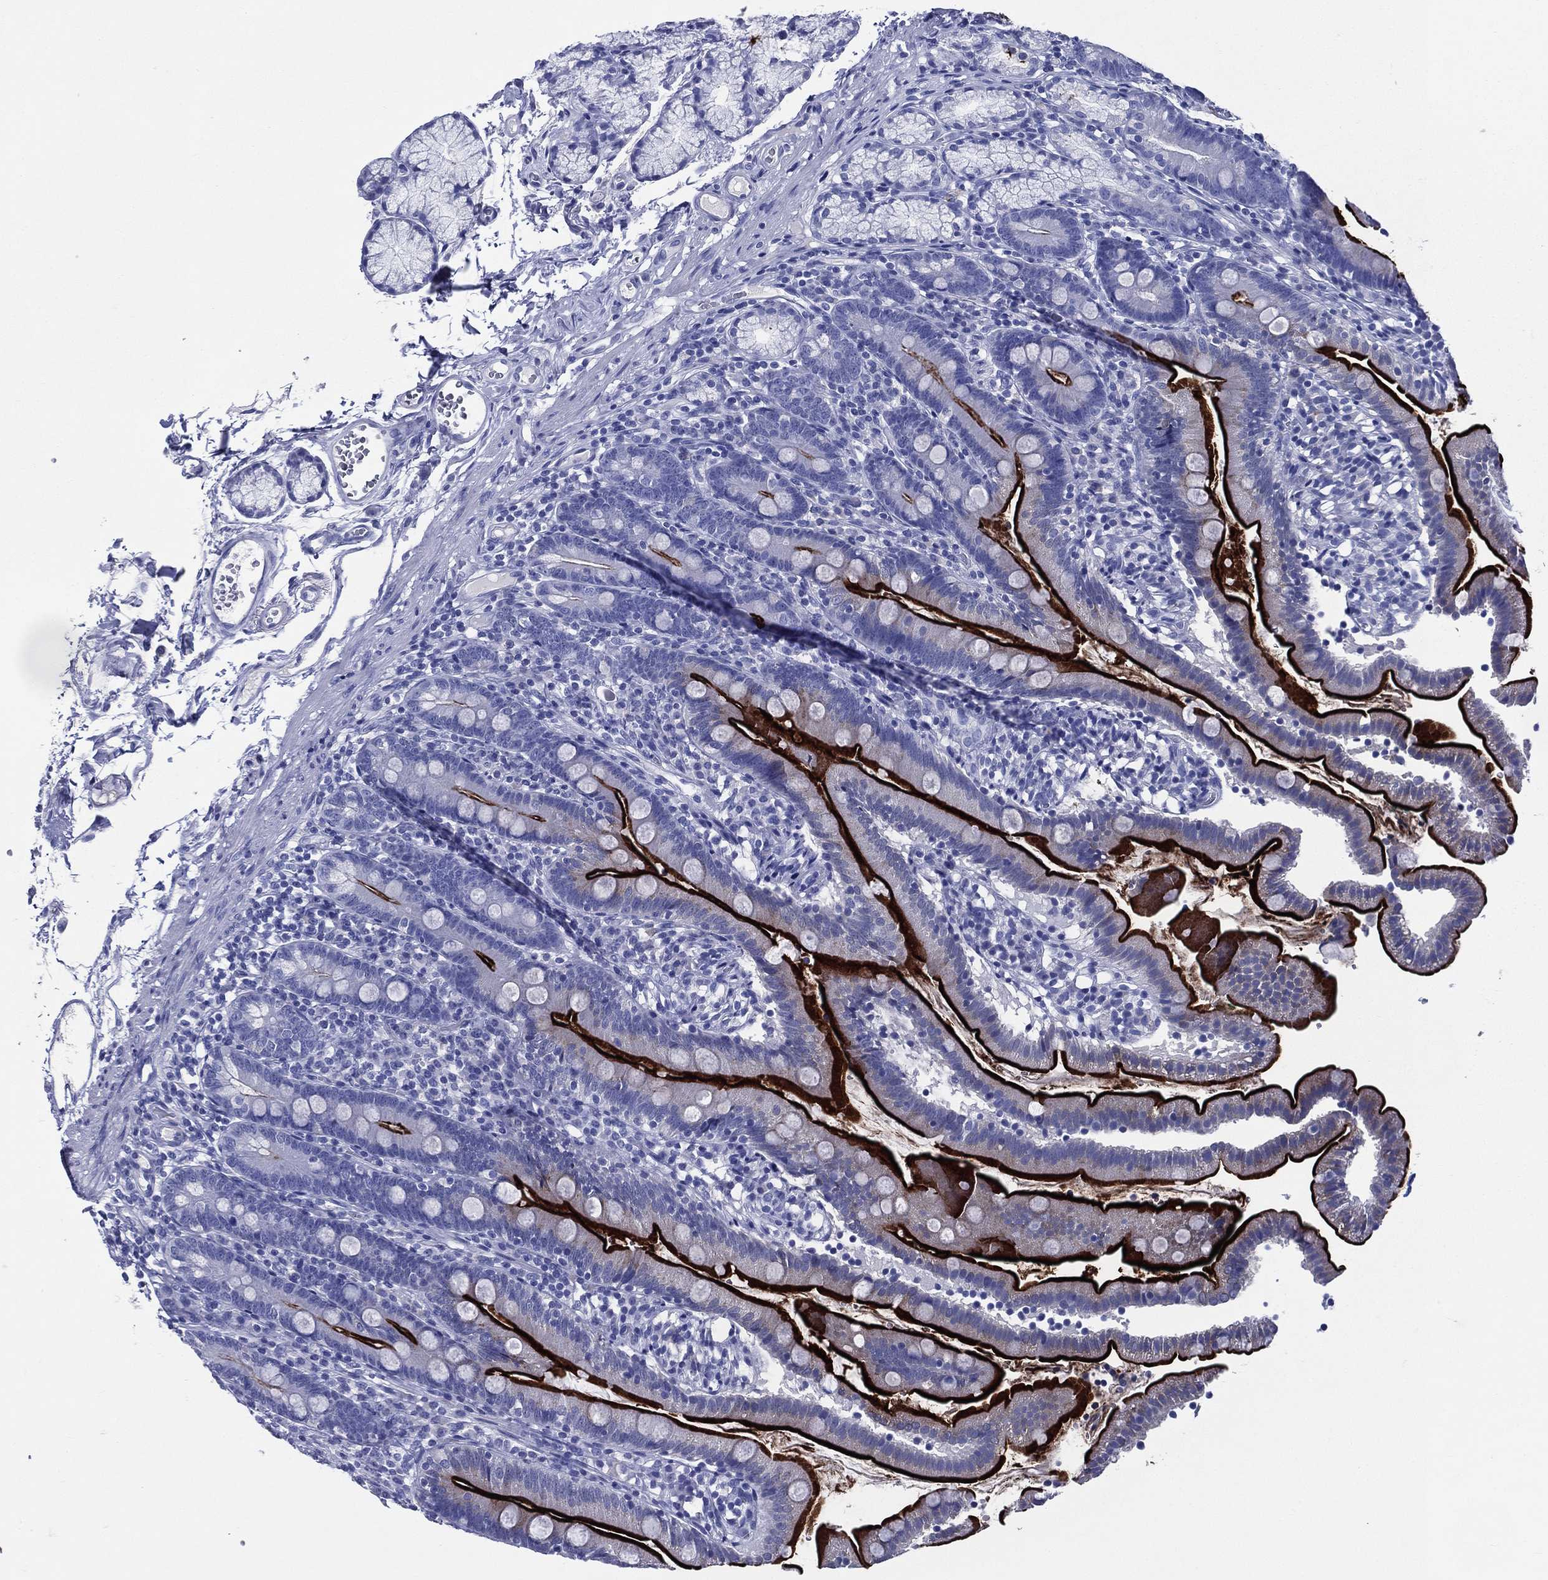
{"staining": {"intensity": "strong", "quantity": "25%-75%", "location": "cytoplasmic/membranous"}, "tissue": "duodenum", "cell_type": "Glandular cells", "image_type": "normal", "snomed": [{"axis": "morphology", "description": "Normal tissue, NOS"}, {"axis": "topography", "description": "Duodenum"}], "caption": "A high-resolution image shows immunohistochemistry staining of benign duodenum, which exhibits strong cytoplasmic/membranous staining in about 25%-75% of glandular cells. (DAB IHC with brightfield microscopy, high magnification).", "gene": "ACE2", "patient": {"sex": "female", "age": 67}}